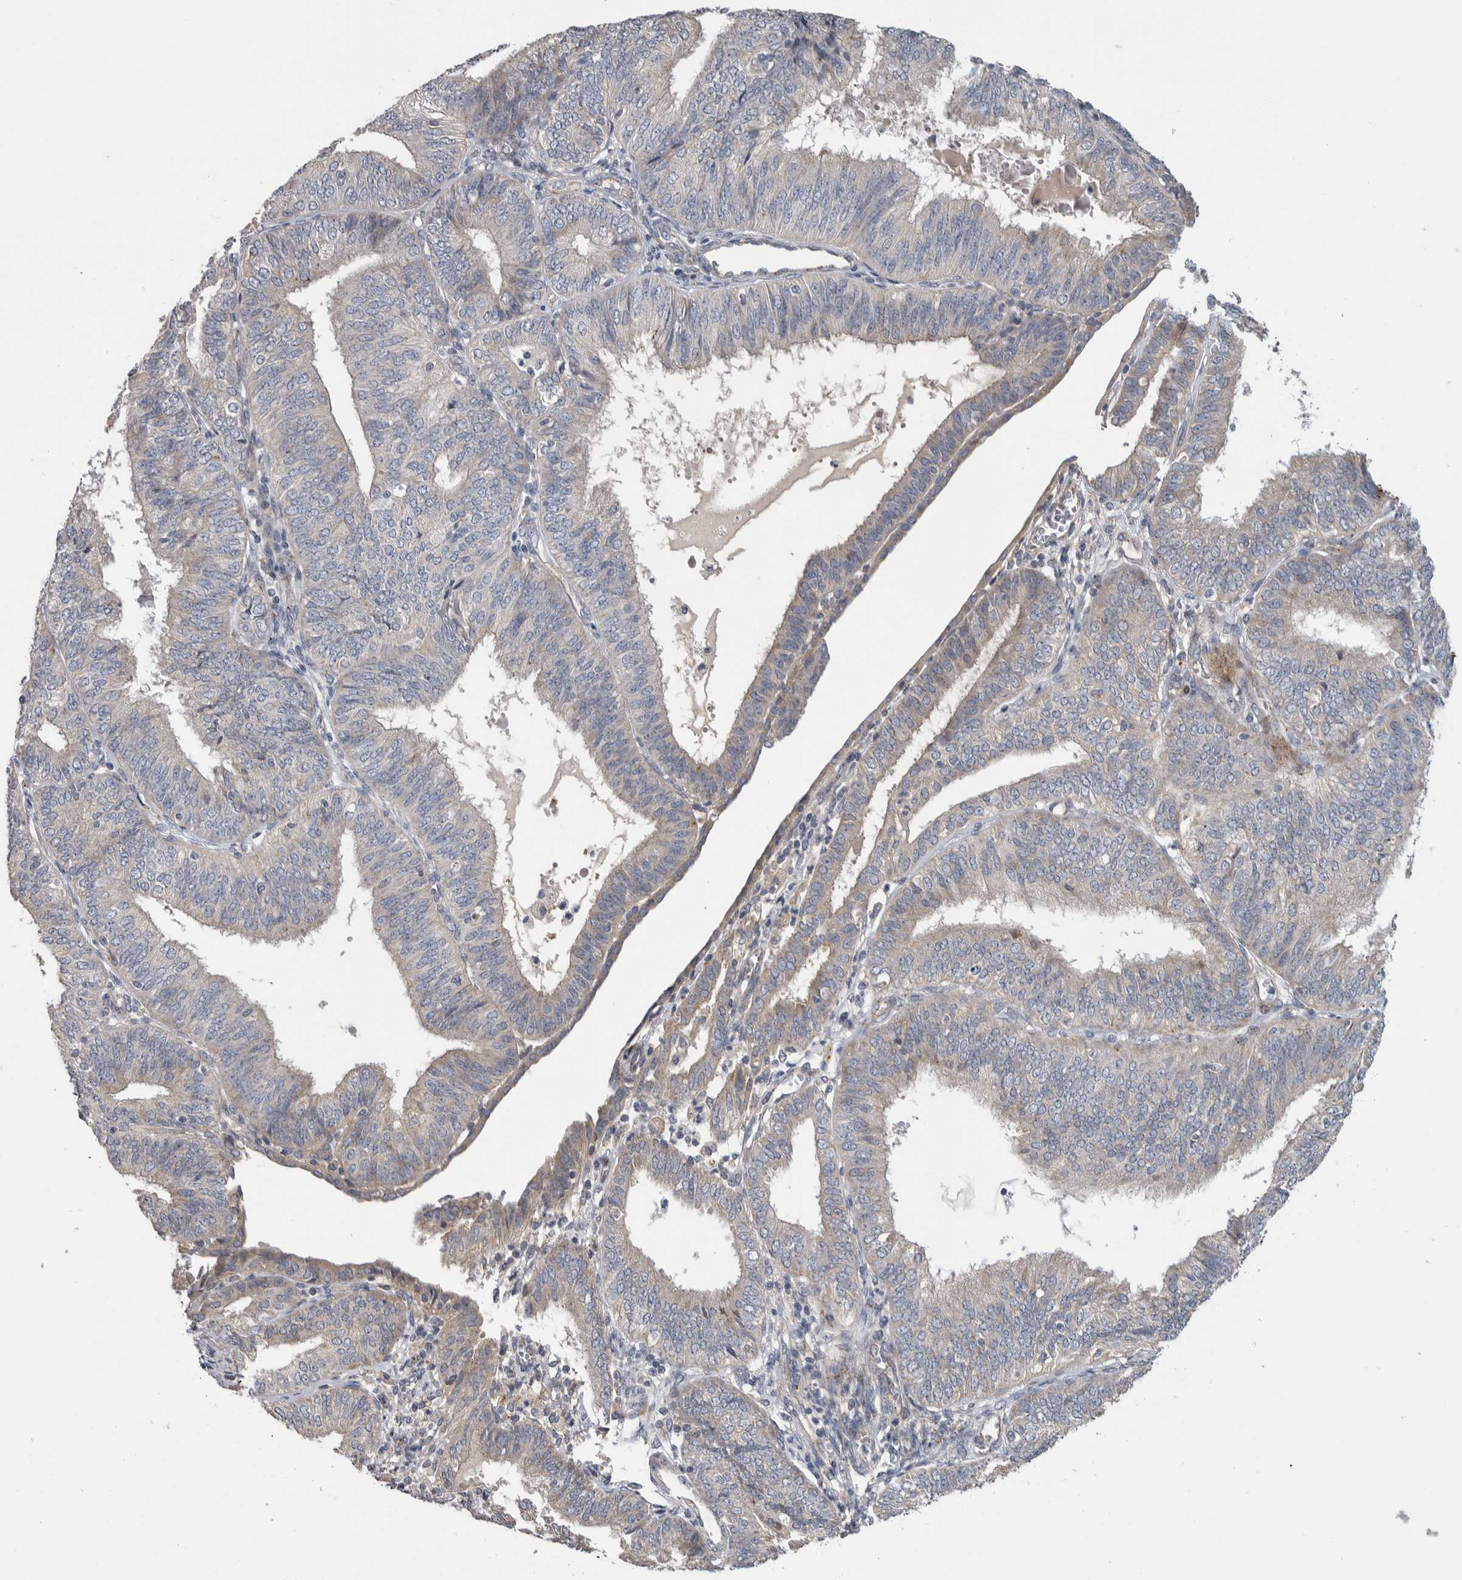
{"staining": {"intensity": "weak", "quantity": "<25%", "location": "cytoplasmic/membranous"}, "tissue": "endometrial cancer", "cell_type": "Tumor cells", "image_type": "cancer", "snomed": [{"axis": "morphology", "description": "Adenocarcinoma, NOS"}, {"axis": "topography", "description": "Endometrium"}], "caption": "This is a image of immunohistochemistry (IHC) staining of endometrial adenocarcinoma, which shows no positivity in tumor cells.", "gene": "FAM83G", "patient": {"sex": "female", "age": 58}}